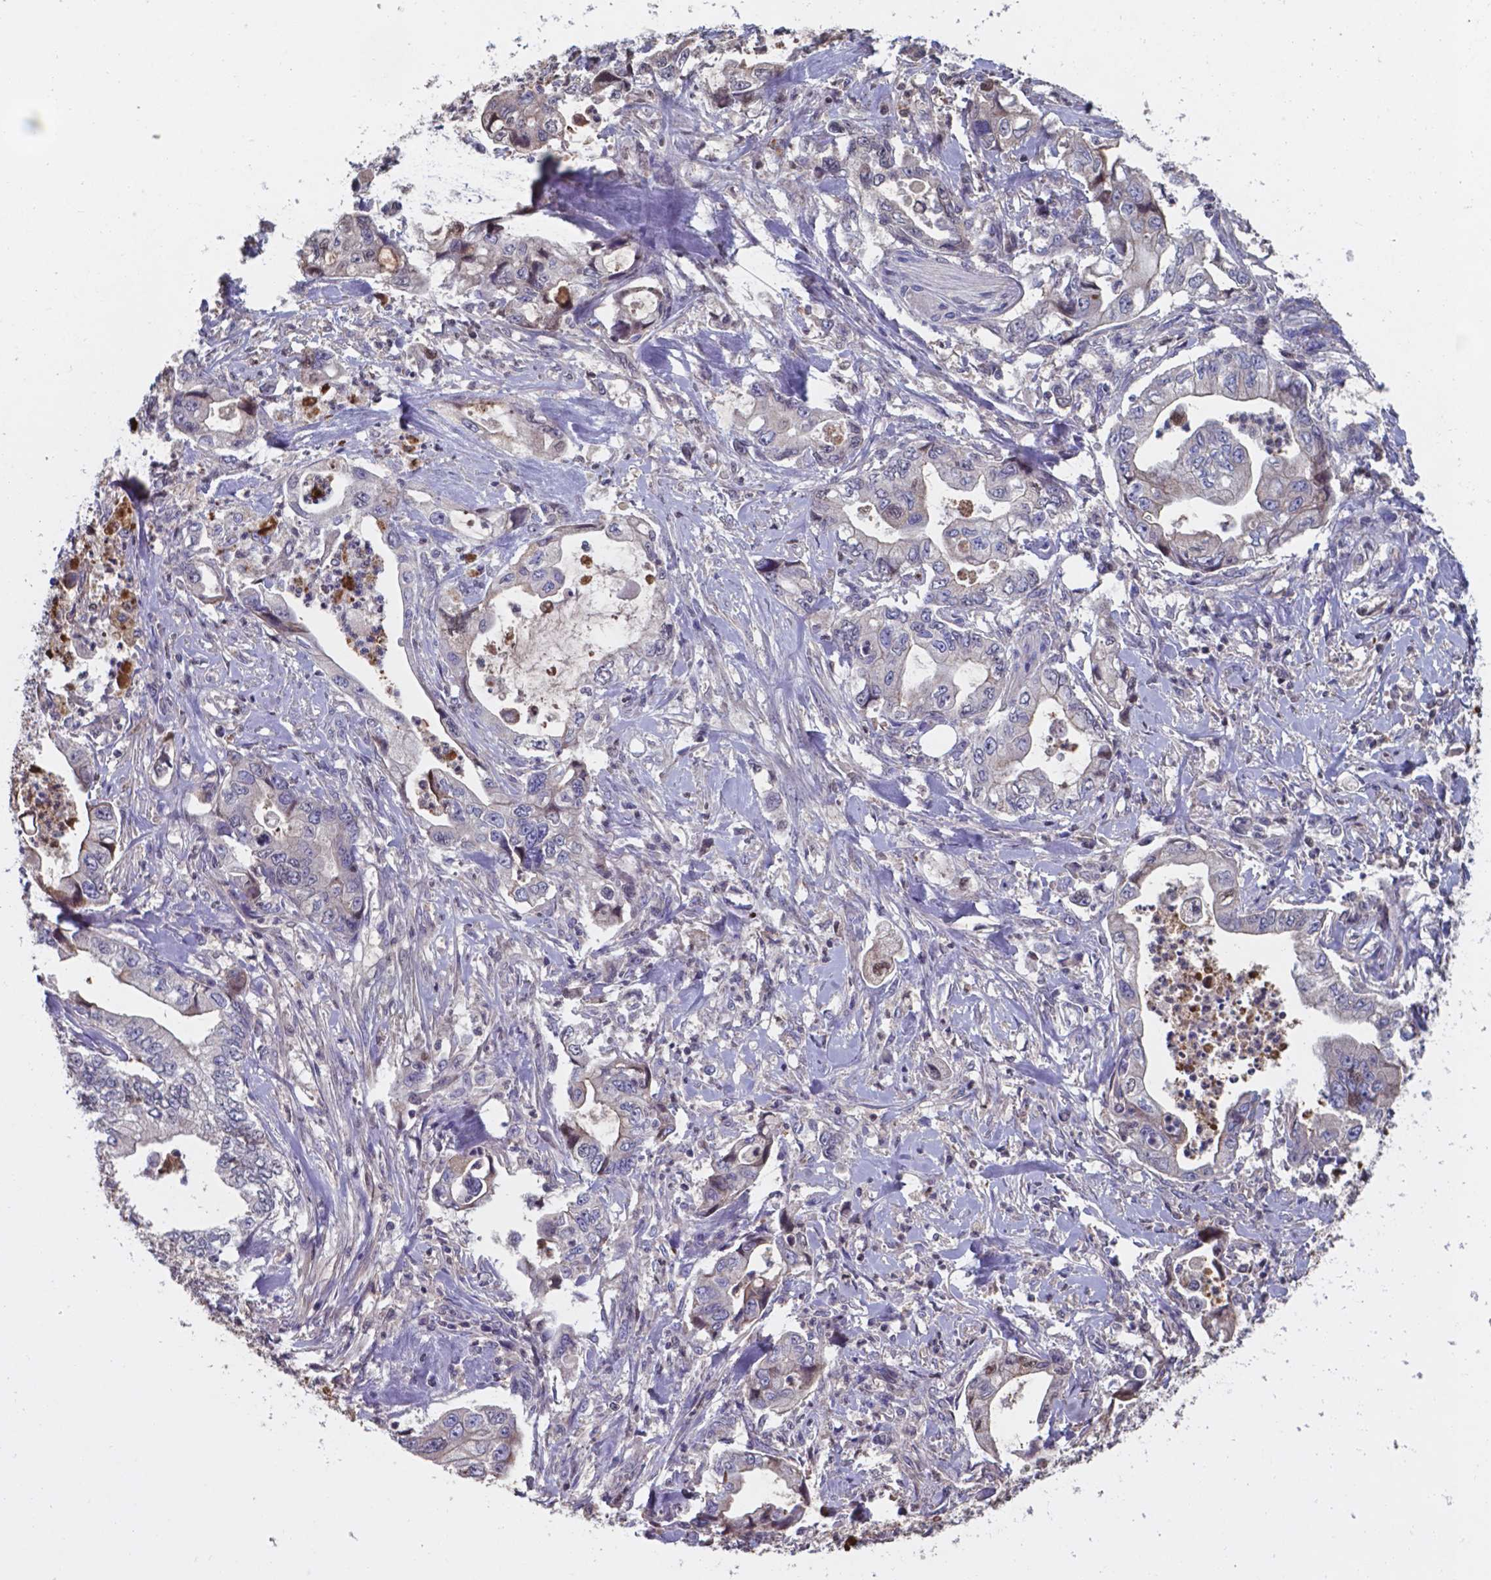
{"staining": {"intensity": "negative", "quantity": "none", "location": "none"}, "tissue": "stomach cancer", "cell_type": "Tumor cells", "image_type": "cancer", "snomed": [{"axis": "morphology", "description": "Adenocarcinoma, NOS"}, {"axis": "topography", "description": "Pancreas"}, {"axis": "topography", "description": "Stomach, upper"}], "caption": "IHC image of stomach cancer stained for a protein (brown), which demonstrates no staining in tumor cells.", "gene": "SERPINA1", "patient": {"sex": "male", "age": 77}}